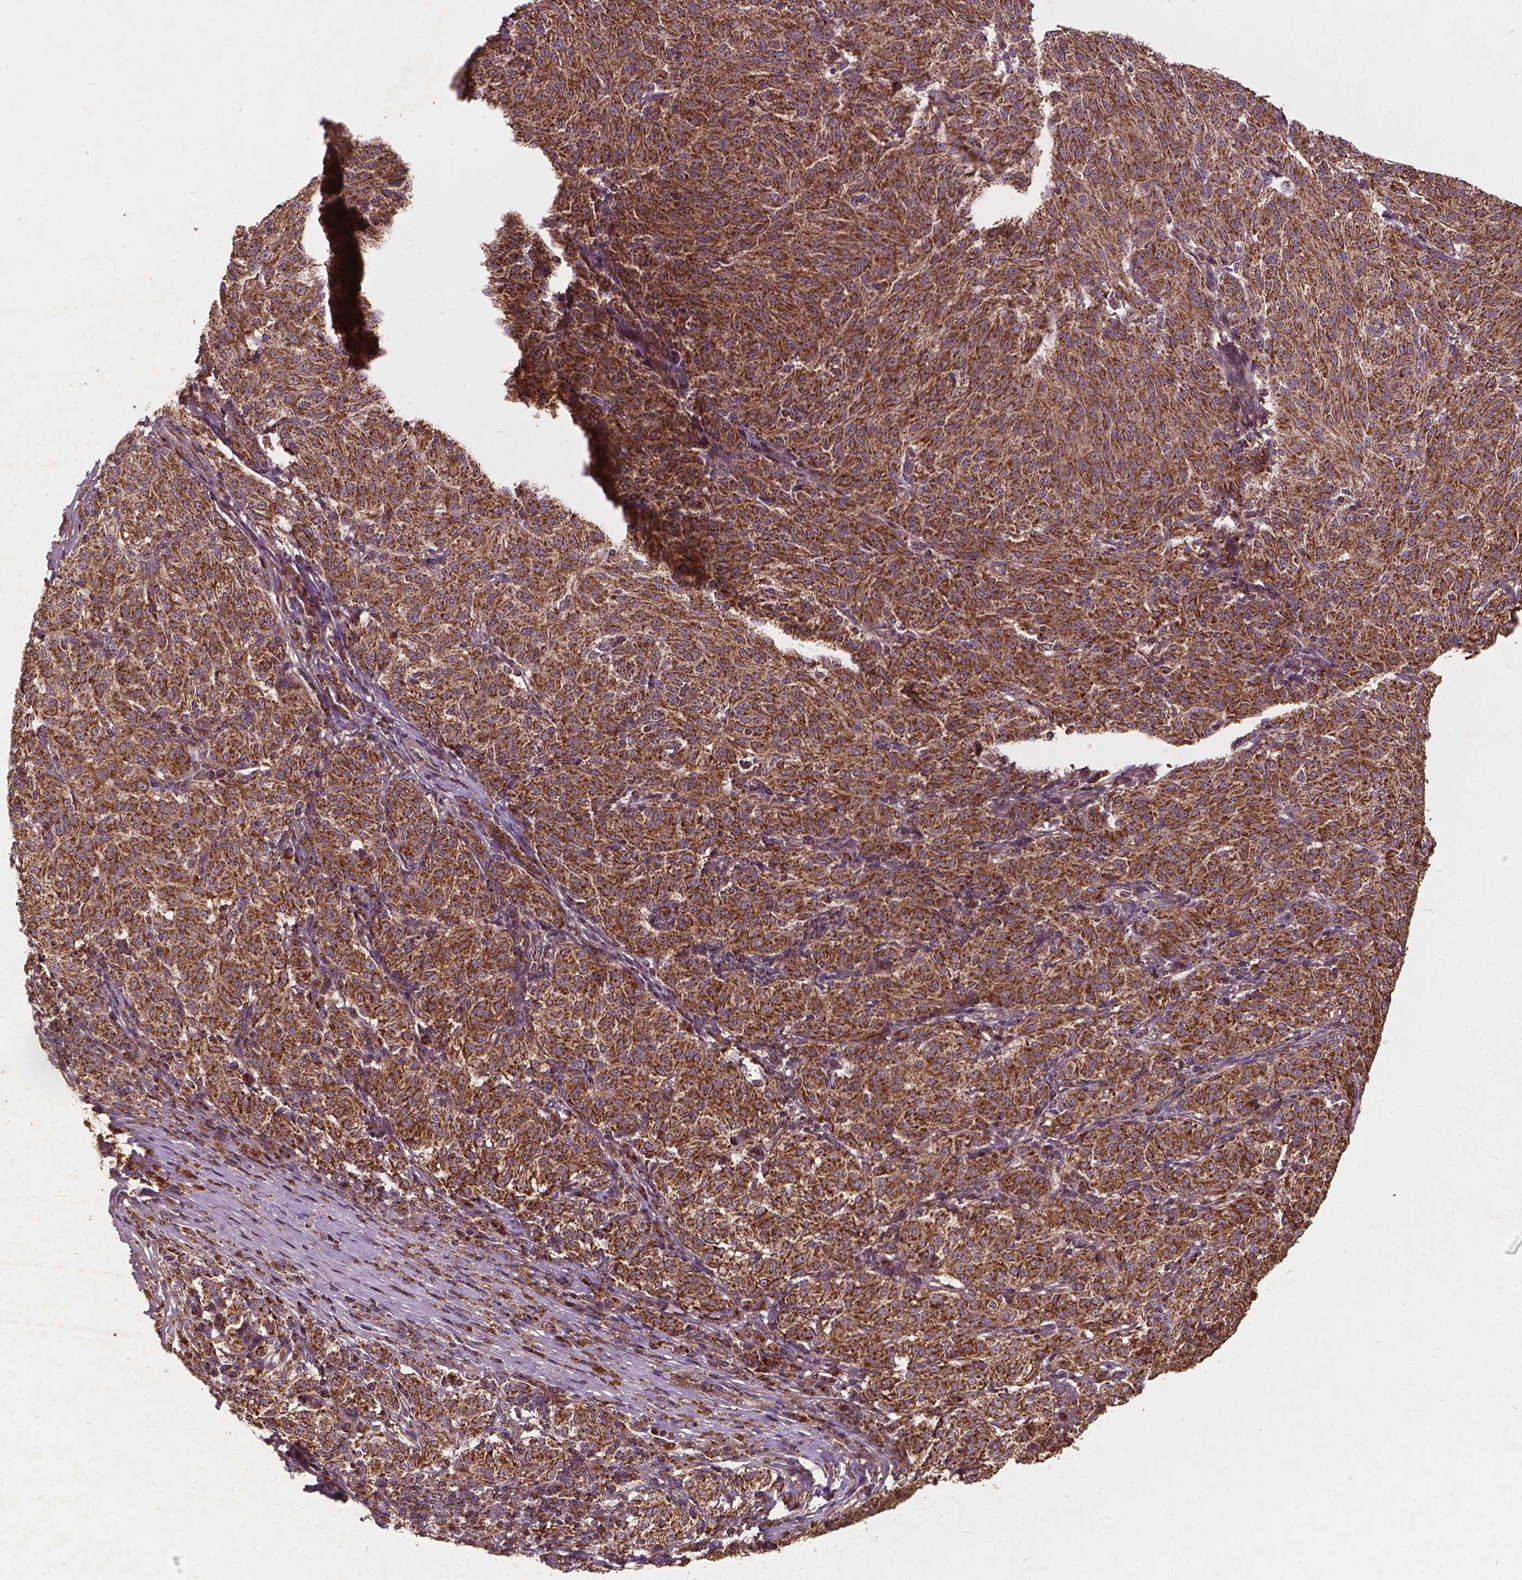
{"staining": {"intensity": "strong", "quantity": ">75%", "location": "cytoplasmic/membranous"}, "tissue": "melanoma", "cell_type": "Tumor cells", "image_type": "cancer", "snomed": [{"axis": "morphology", "description": "Malignant melanoma, NOS"}, {"axis": "topography", "description": "Skin"}], "caption": "Melanoma tissue exhibits strong cytoplasmic/membranous positivity in about >75% of tumor cells The staining is performed using DAB brown chromogen to label protein expression. The nuclei are counter-stained blue using hematoxylin.", "gene": "UBXN2A", "patient": {"sex": "female", "age": 72}}